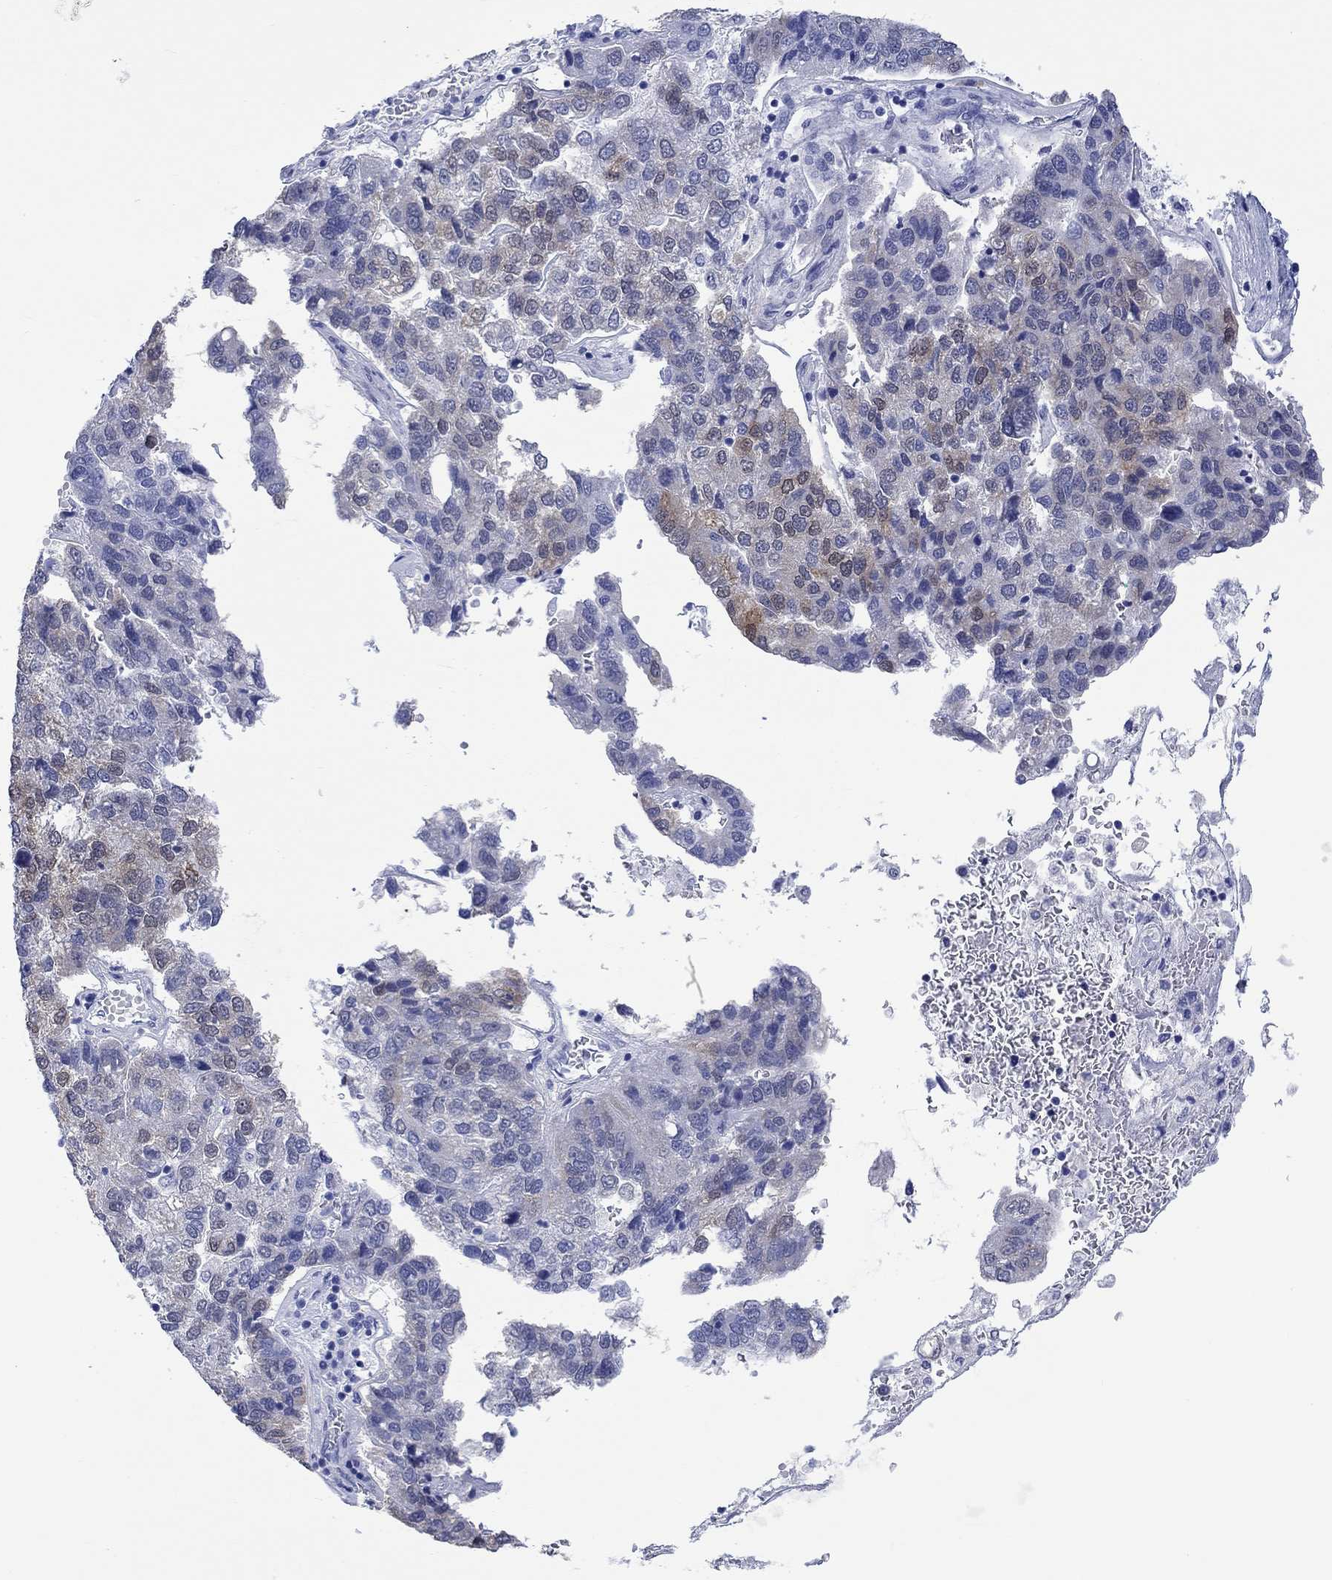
{"staining": {"intensity": "weak", "quantity": "25%-75%", "location": "cytoplasmic/membranous"}, "tissue": "pancreatic cancer", "cell_type": "Tumor cells", "image_type": "cancer", "snomed": [{"axis": "morphology", "description": "Adenocarcinoma, NOS"}, {"axis": "topography", "description": "Pancreas"}], "caption": "Human pancreatic cancer stained for a protein (brown) demonstrates weak cytoplasmic/membranous positive expression in about 25%-75% of tumor cells.", "gene": "MSI1", "patient": {"sex": "female", "age": 61}}